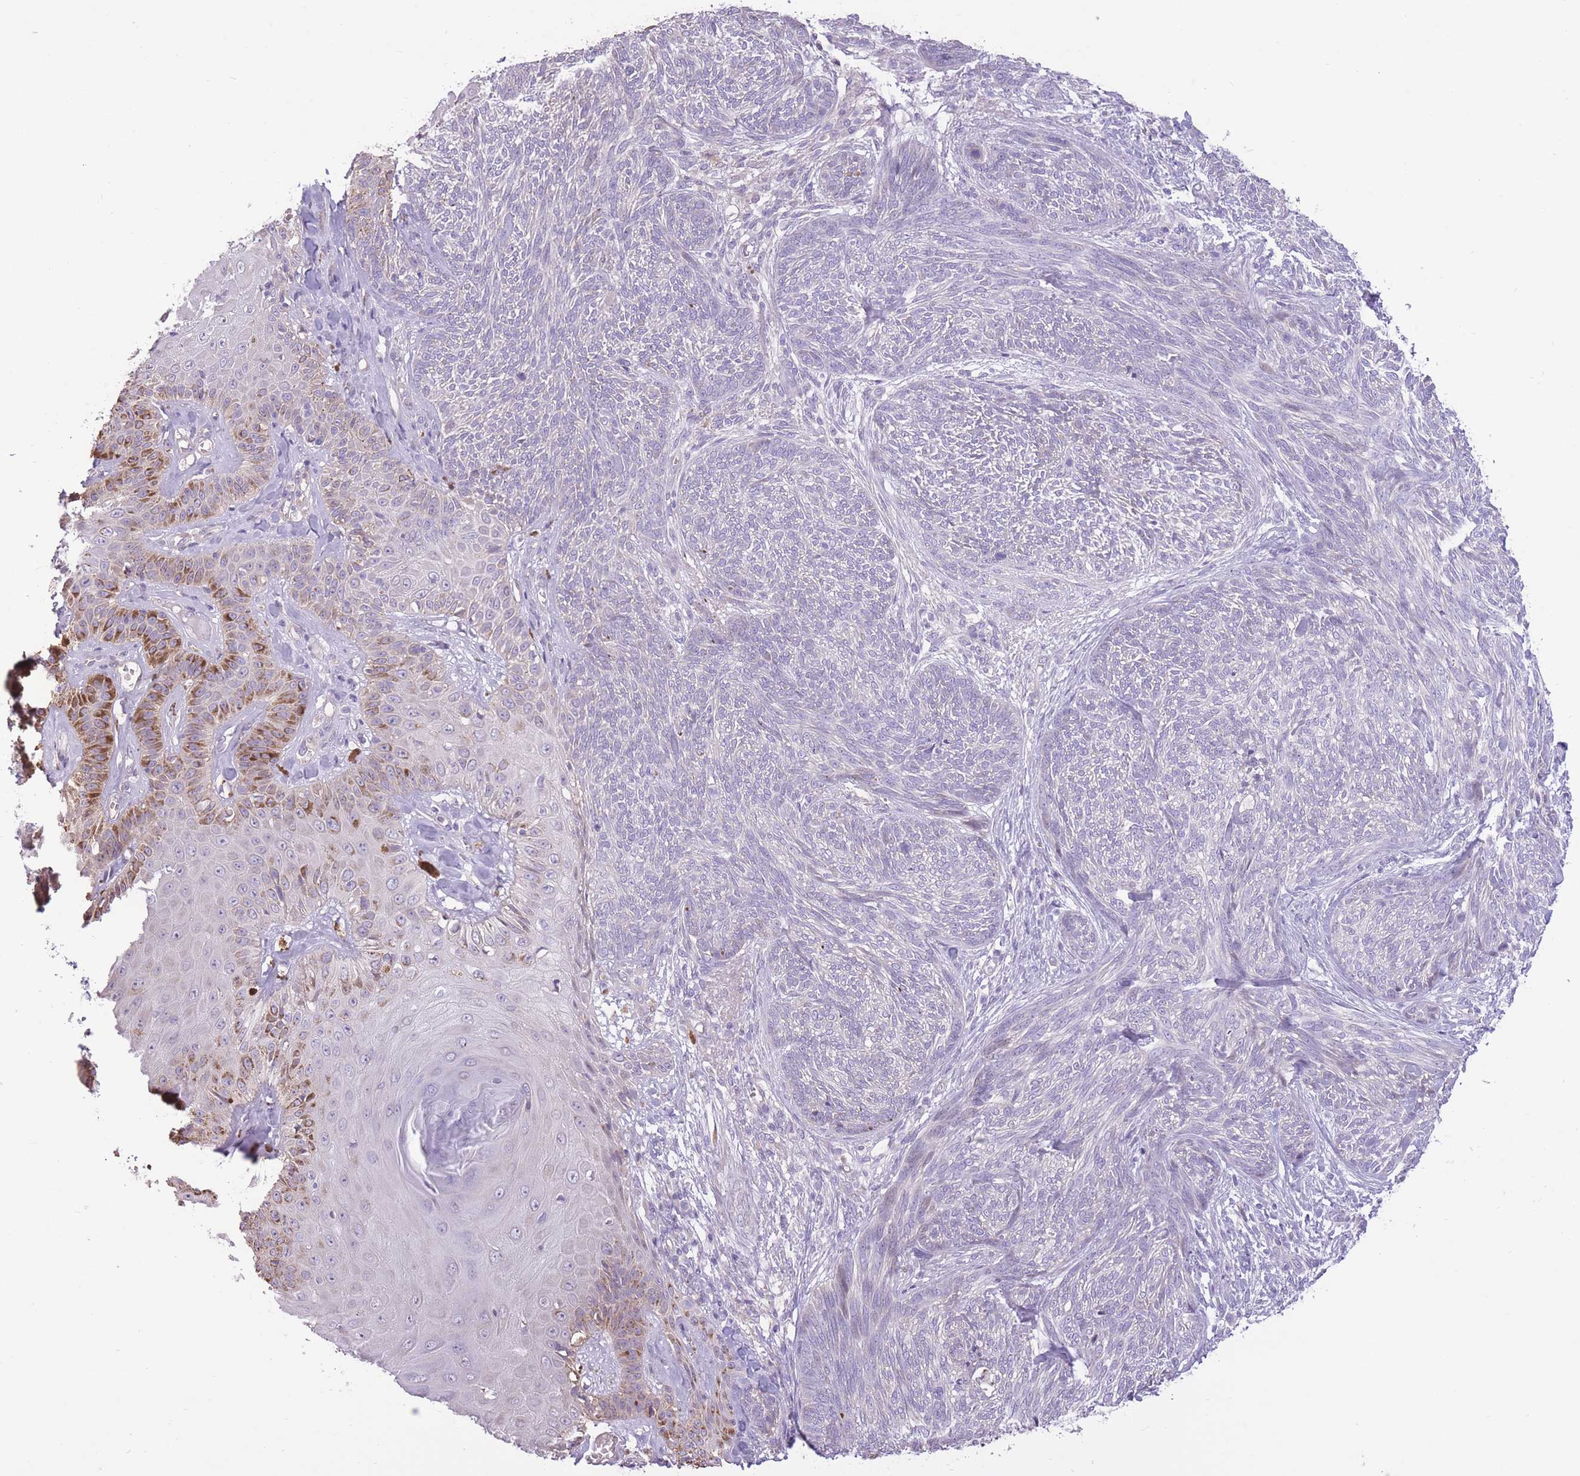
{"staining": {"intensity": "negative", "quantity": "none", "location": "none"}, "tissue": "skin cancer", "cell_type": "Tumor cells", "image_type": "cancer", "snomed": [{"axis": "morphology", "description": "Basal cell carcinoma"}, {"axis": "topography", "description": "Skin"}], "caption": "IHC of skin cancer displays no staining in tumor cells.", "gene": "WDR70", "patient": {"sex": "male", "age": 73}}